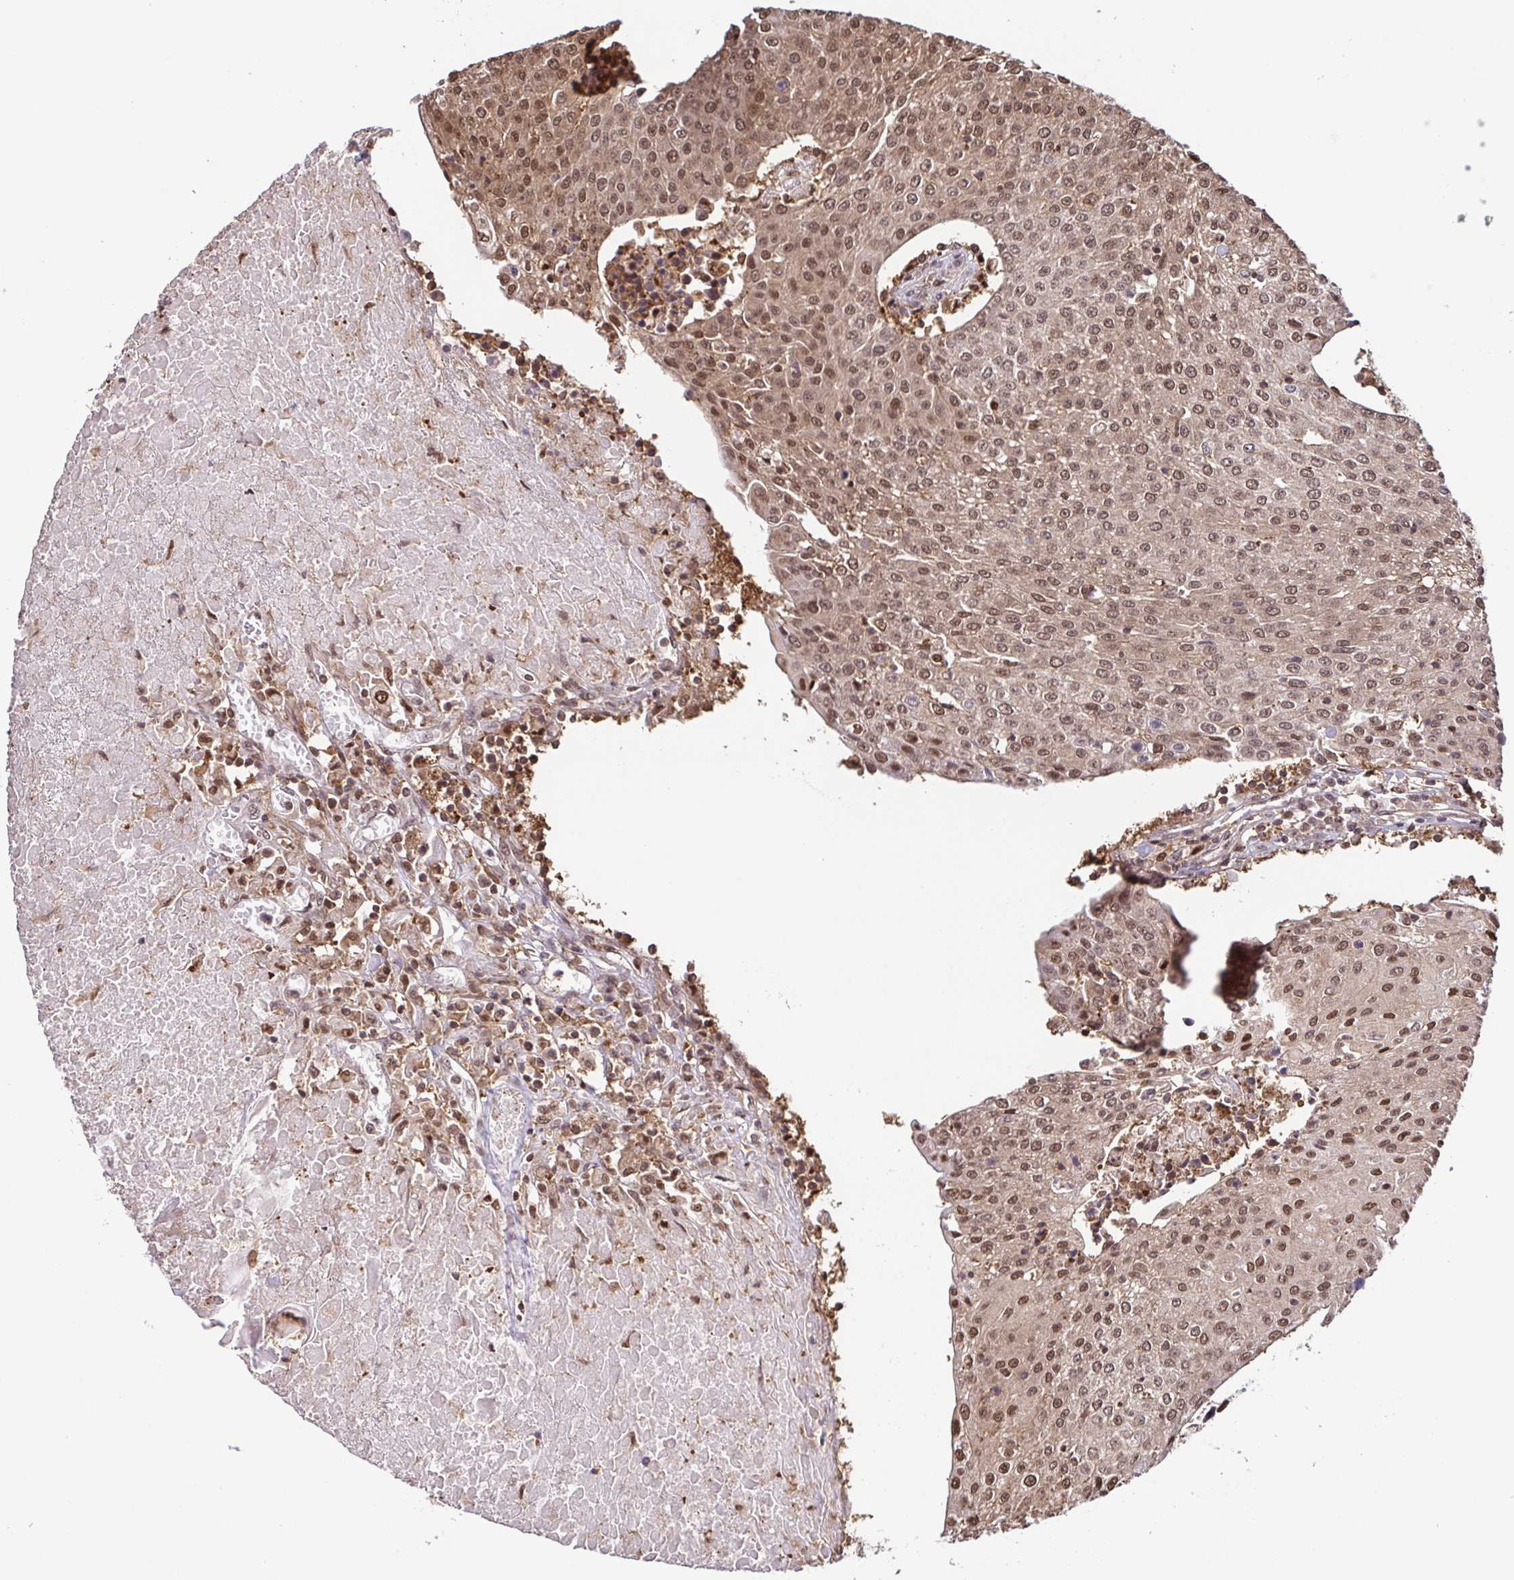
{"staining": {"intensity": "moderate", "quantity": ">75%", "location": "cytoplasmic/membranous,nuclear"}, "tissue": "urothelial cancer", "cell_type": "Tumor cells", "image_type": "cancer", "snomed": [{"axis": "morphology", "description": "Urothelial carcinoma, High grade"}, {"axis": "topography", "description": "Urinary bladder"}], "caption": "Immunohistochemistry (DAB (3,3'-diaminobenzidine)) staining of human urothelial cancer exhibits moderate cytoplasmic/membranous and nuclear protein positivity in about >75% of tumor cells. The staining was performed using DAB, with brown indicating positive protein expression. Nuclei are stained blue with hematoxylin.", "gene": "PSMB9", "patient": {"sex": "female", "age": 85}}